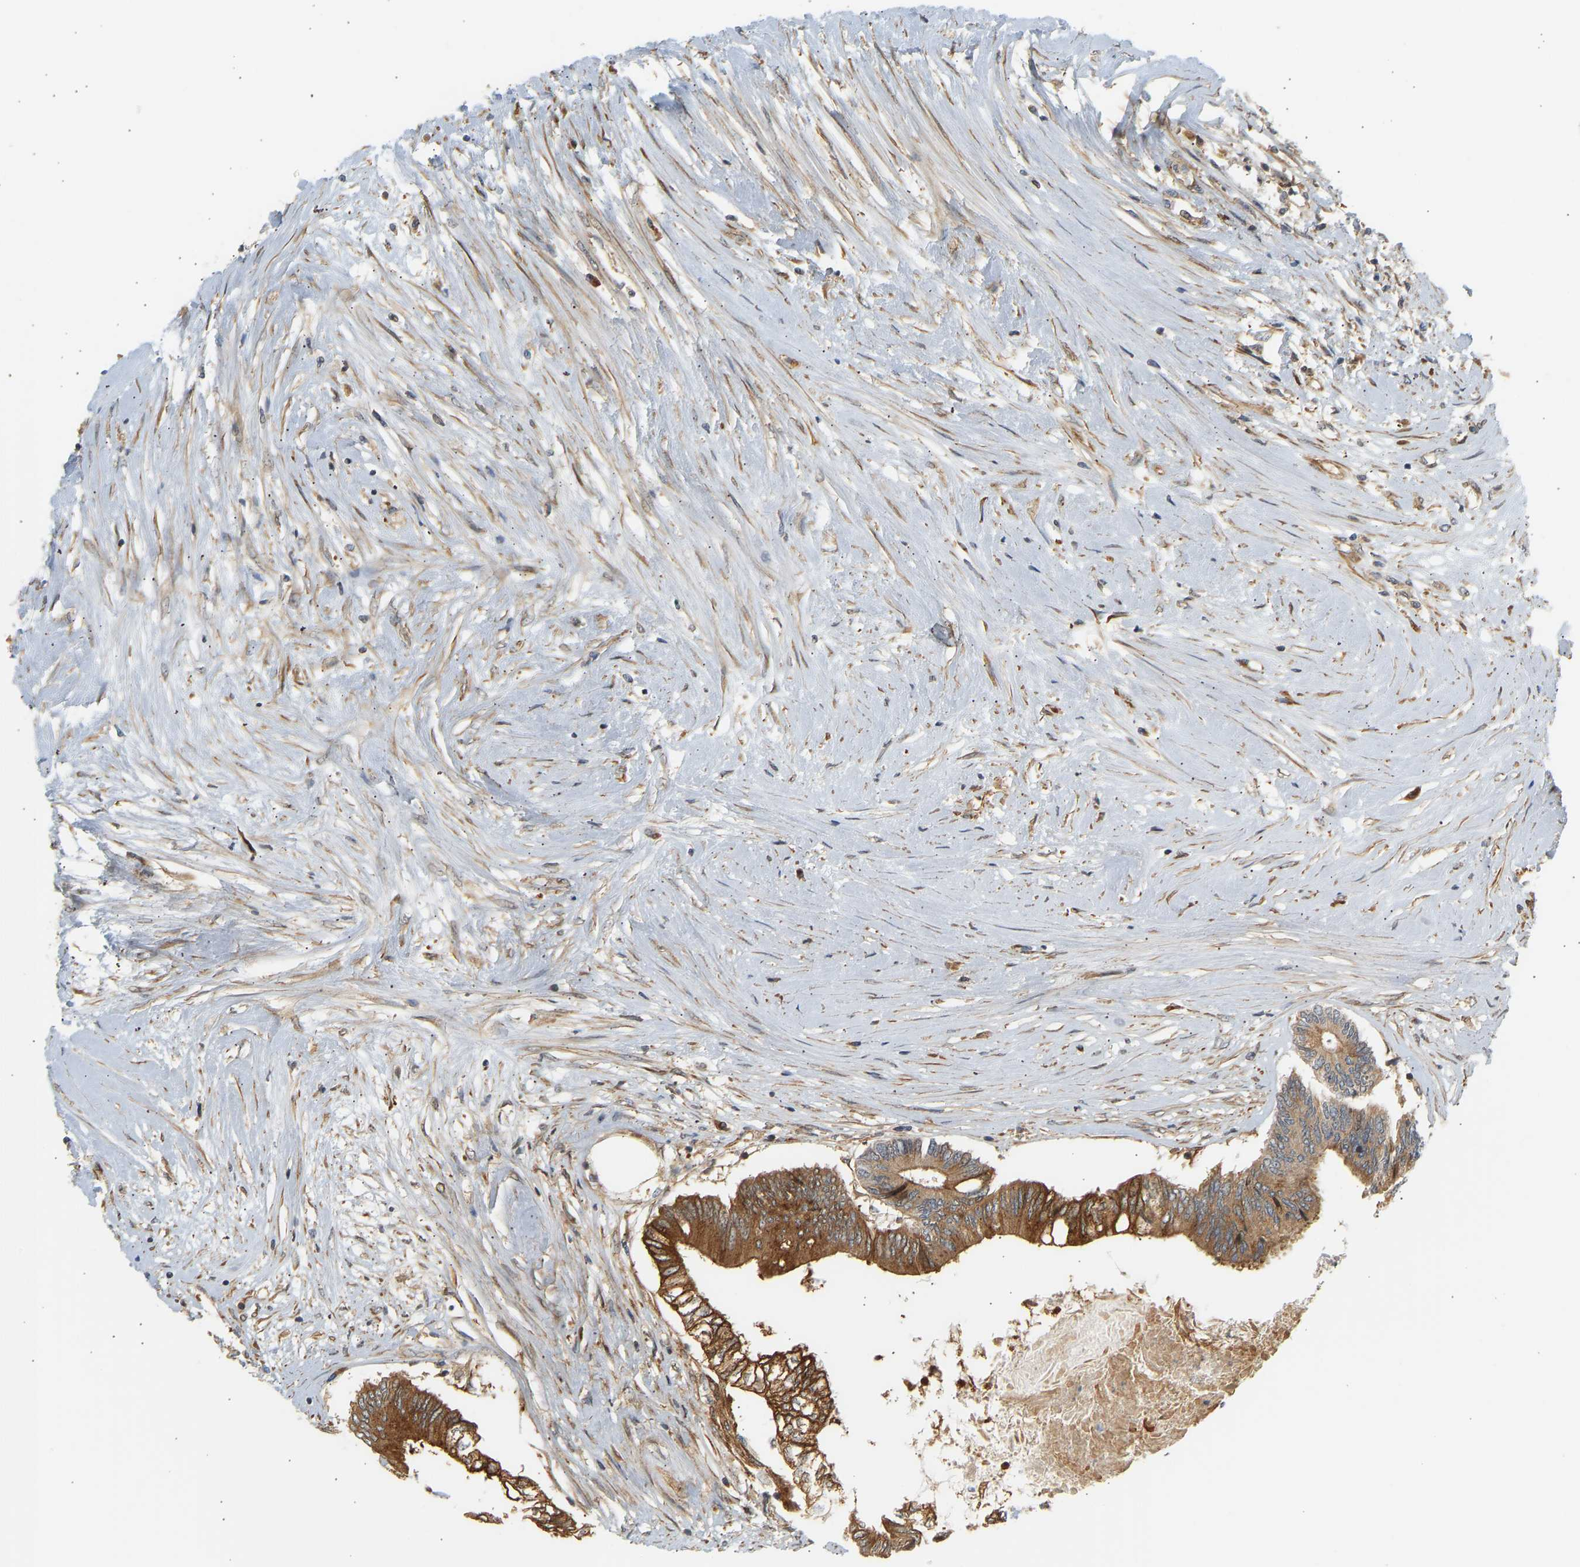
{"staining": {"intensity": "moderate", "quantity": ">75%", "location": "cytoplasmic/membranous"}, "tissue": "colorectal cancer", "cell_type": "Tumor cells", "image_type": "cancer", "snomed": [{"axis": "morphology", "description": "Adenocarcinoma, NOS"}, {"axis": "topography", "description": "Rectum"}], "caption": "Immunohistochemical staining of colorectal adenocarcinoma shows medium levels of moderate cytoplasmic/membranous protein staining in about >75% of tumor cells. Nuclei are stained in blue.", "gene": "CEP57", "patient": {"sex": "male", "age": 63}}